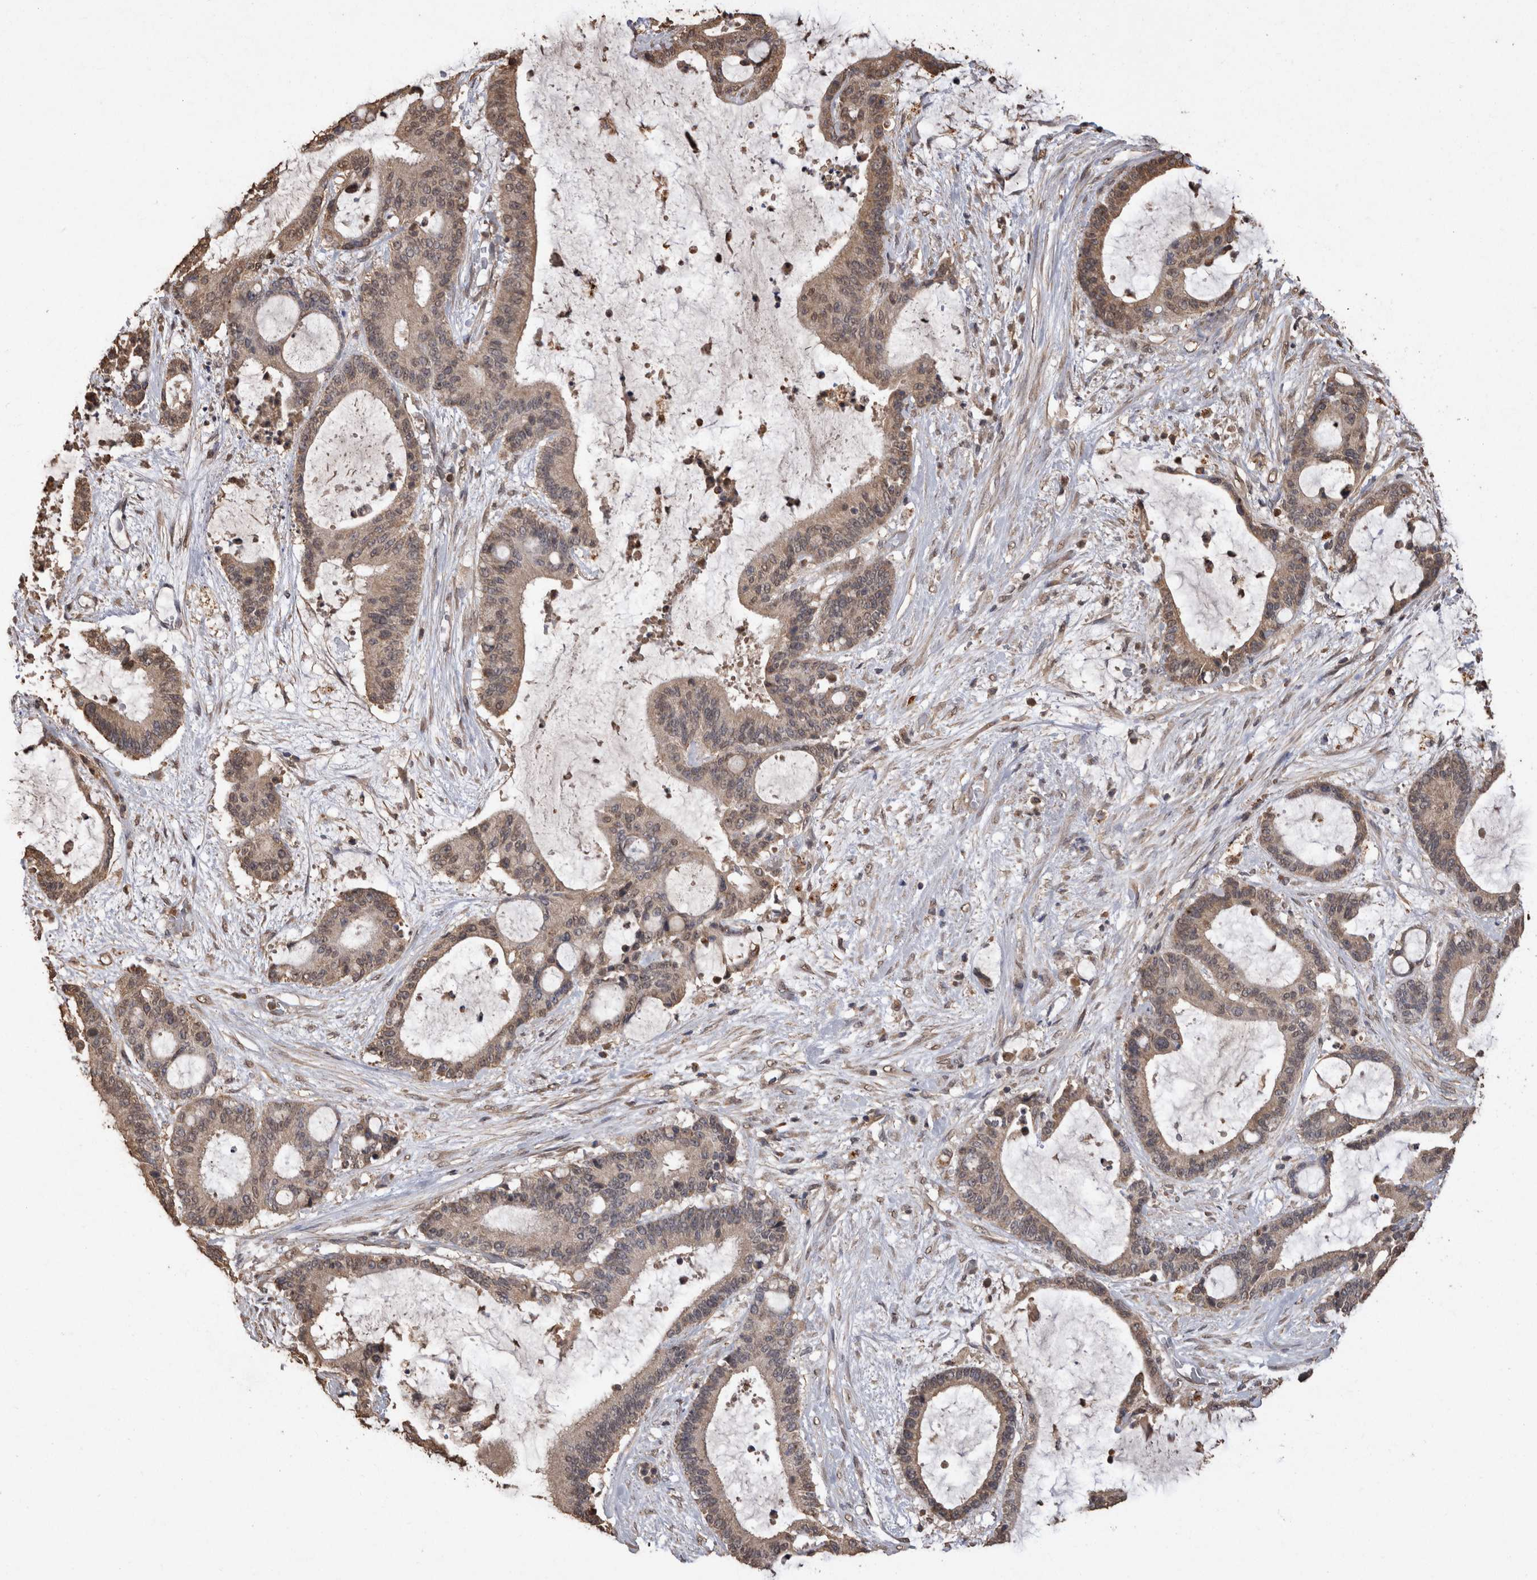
{"staining": {"intensity": "weak", "quantity": ">75%", "location": "cytoplasmic/membranous"}, "tissue": "liver cancer", "cell_type": "Tumor cells", "image_type": "cancer", "snomed": [{"axis": "morphology", "description": "Cholangiocarcinoma"}, {"axis": "topography", "description": "Liver"}], "caption": "Immunohistochemistry (IHC) photomicrograph of neoplastic tissue: cholangiocarcinoma (liver) stained using immunohistochemistry (IHC) displays low levels of weak protein expression localized specifically in the cytoplasmic/membranous of tumor cells, appearing as a cytoplasmic/membranous brown color.", "gene": "SOCS5", "patient": {"sex": "female", "age": 73}}